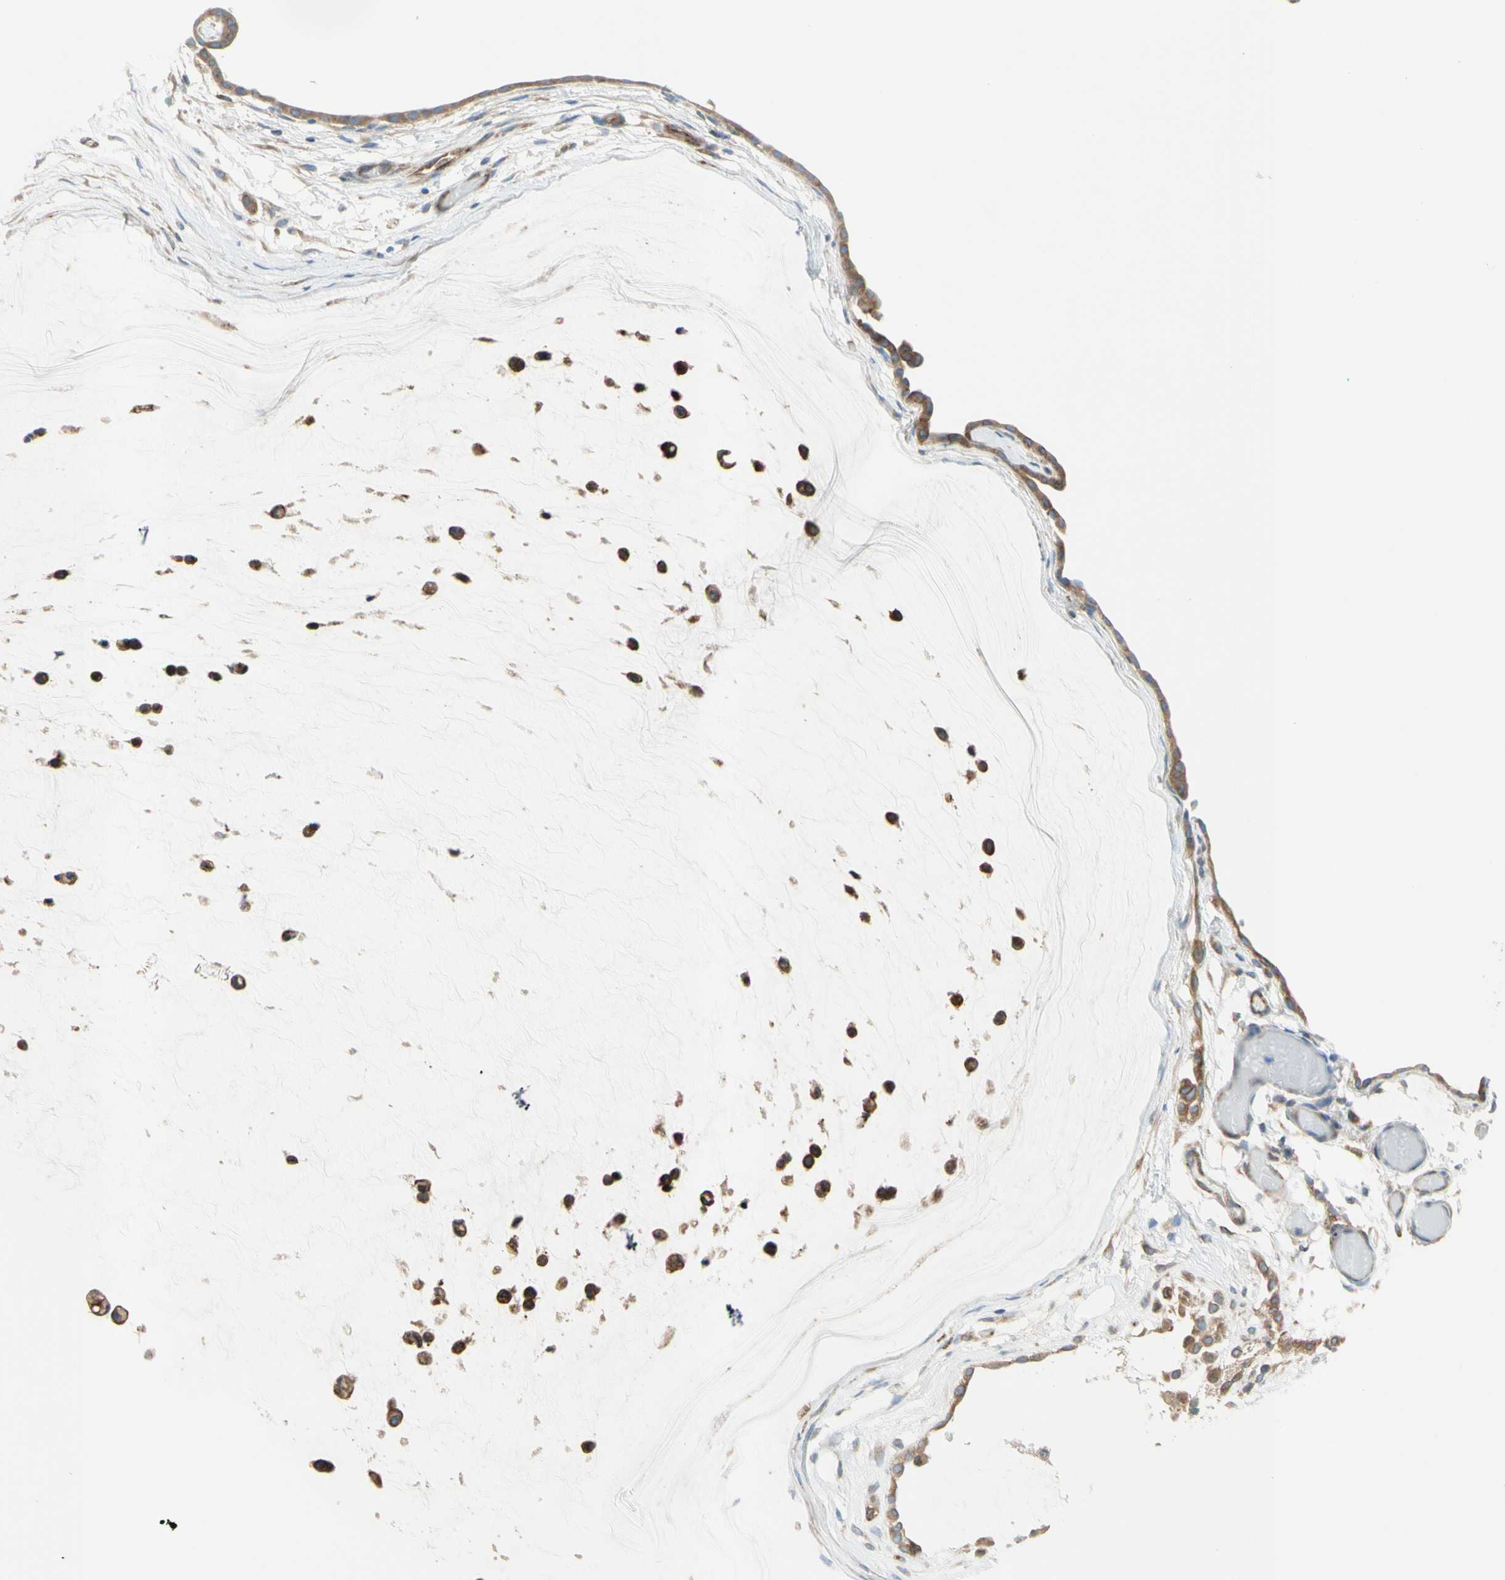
{"staining": {"intensity": "weak", "quantity": ">75%", "location": "cytoplasmic/membranous"}, "tissue": "ovarian cancer", "cell_type": "Tumor cells", "image_type": "cancer", "snomed": [{"axis": "morphology", "description": "Cystadenocarcinoma, mucinous, NOS"}, {"axis": "topography", "description": "Ovary"}], "caption": "Protein staining of mucinous cystadenocarcinoma (ovarian) tissue exhibits weak cytoplasmic/membranous positivity in about >75% of tumor cells.", "gene": "TRAF2", "patient": {"sex": "female", "age": 39}}